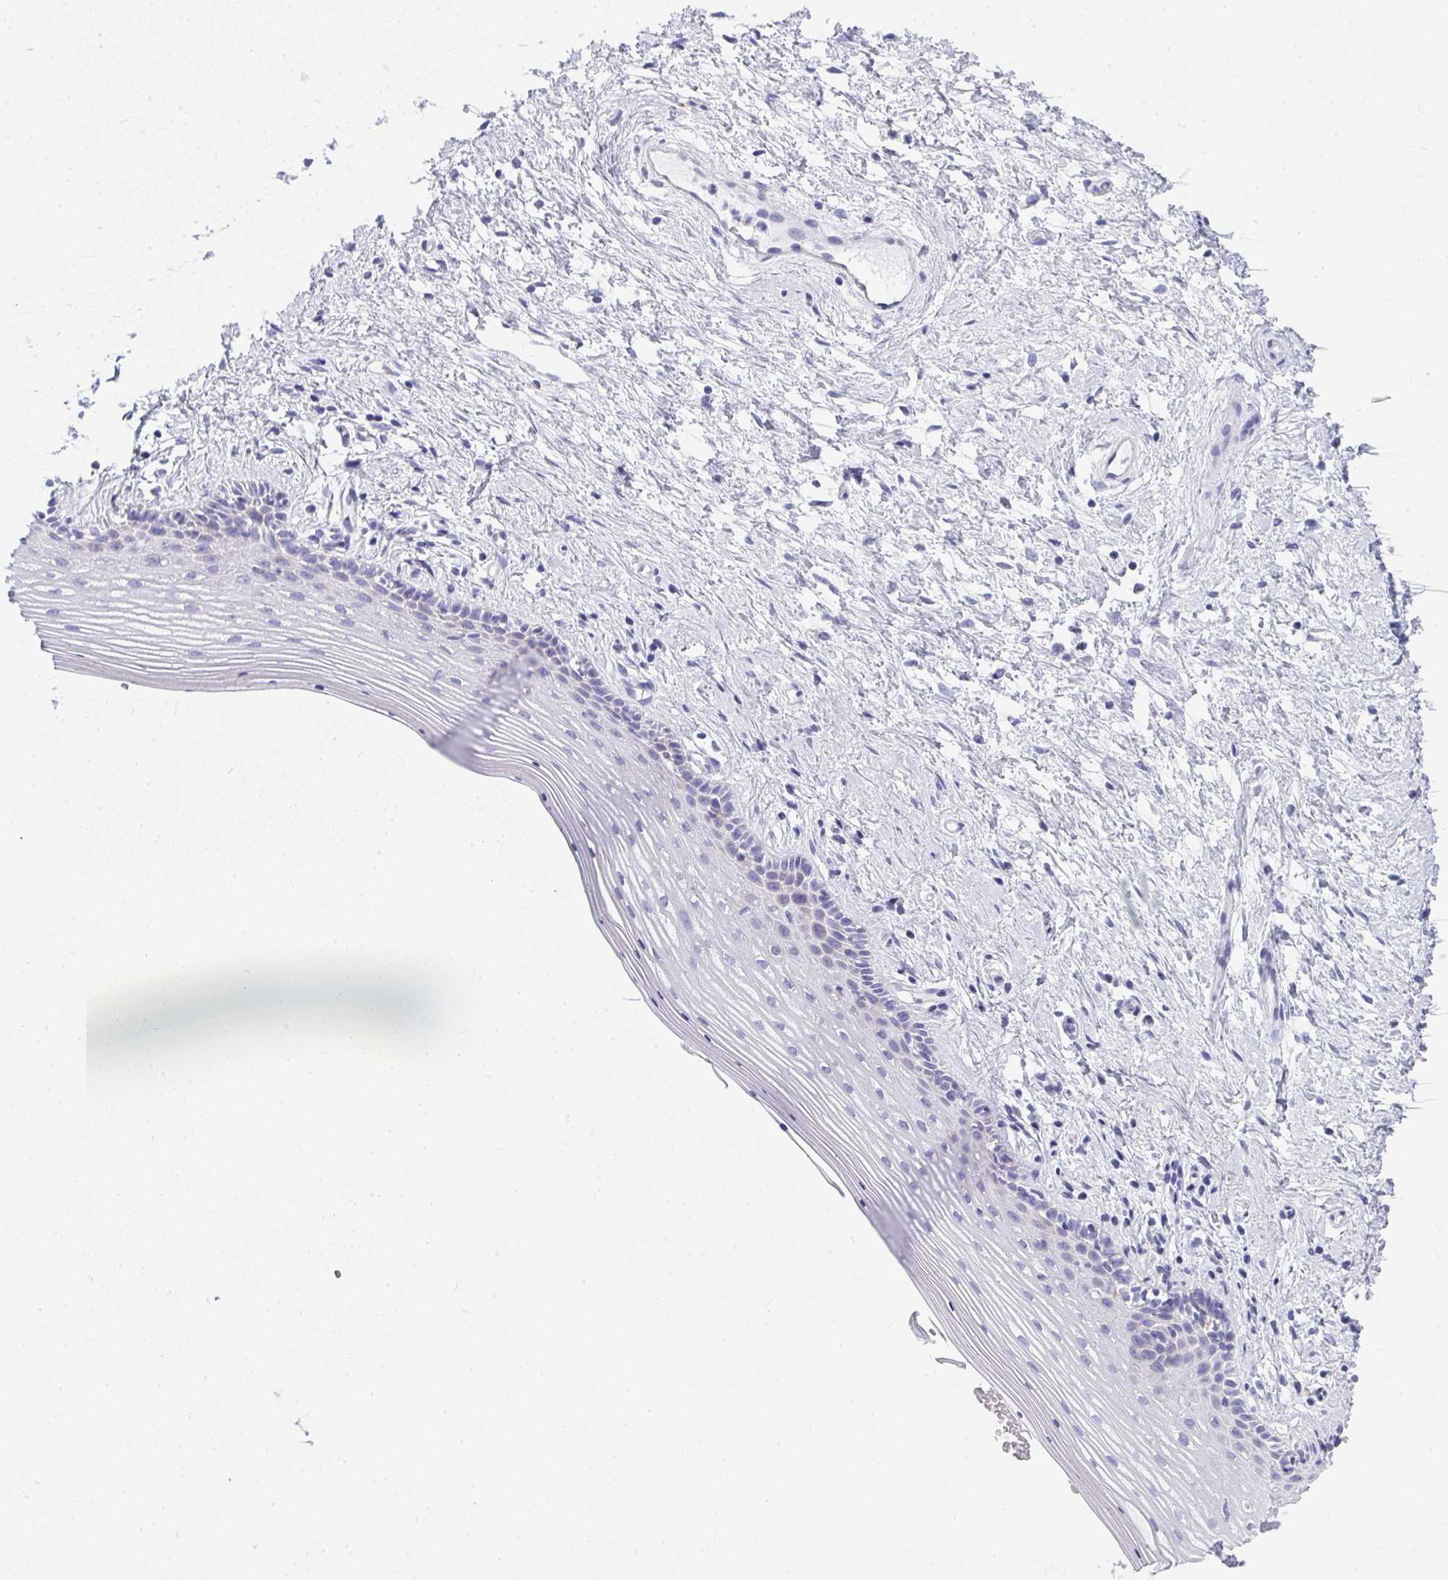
{"staining": {"intensity": "weak", "quantity": "<25%", "location": "cytoplasmic/membranous"}, "tissue": "vagina", "cell_type": "Squamous epithelial cells", "image_type": "normal", "snomed": [{"axis": "morphology", "description": "Normal tissue, NOS"}, {"axis": "topography", "description": "Vagina"}], "caption": "Immunohistochemical staining of benign vagina displays no significant expression in squamous epithelial cells.", "gene": "SLC6A1", "patient": {"sex": "female", "age": 42}}